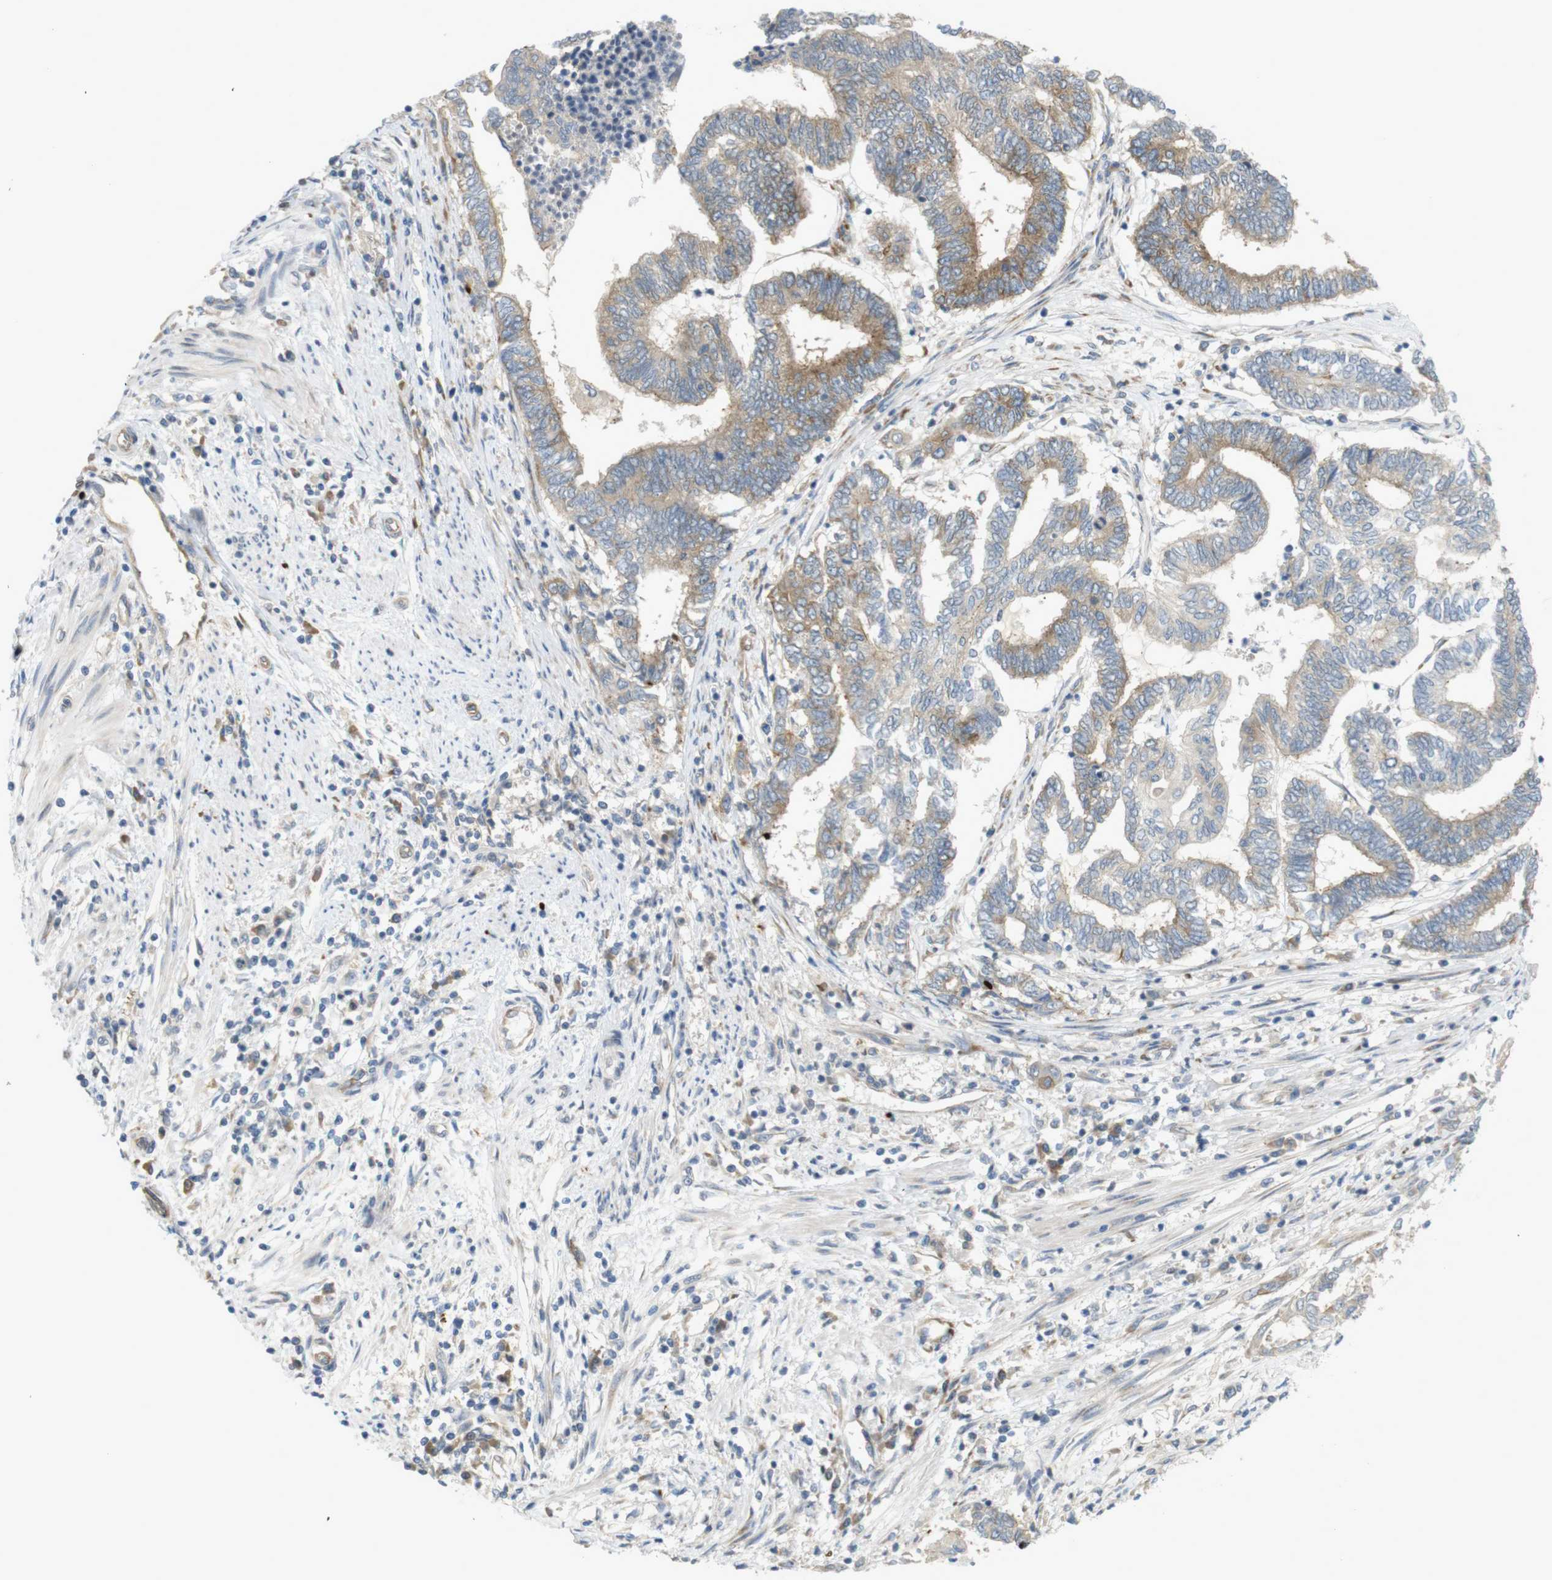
{"staining": {"intensity": "moderate", "quantity": "25%-75%", "location": "cytoplasmic/membranous"}, "tissue": "endometrial cancer", "cell_type": "Tumor cells", "image_type": "cancer", "snomed": [{"axis": "morphology", "description": "Adenocarcinoma, NOS"}, {"axis": "topography", "description": "Uterus"}, {"axis": "topography", "description": "Endometrium"}], "caption": "A brown stain labels moderate cytoplasmic/membranous positivity of a protein in human endometrial cancer (adenocarcinoma) tumor cells. The protein is stained brown, and the nuclei are stained in blue (DAB IHC with brightfield microscopy, high magnification).", "gene": "GJC3", "patient": {"sex": "female", "age": 70}}